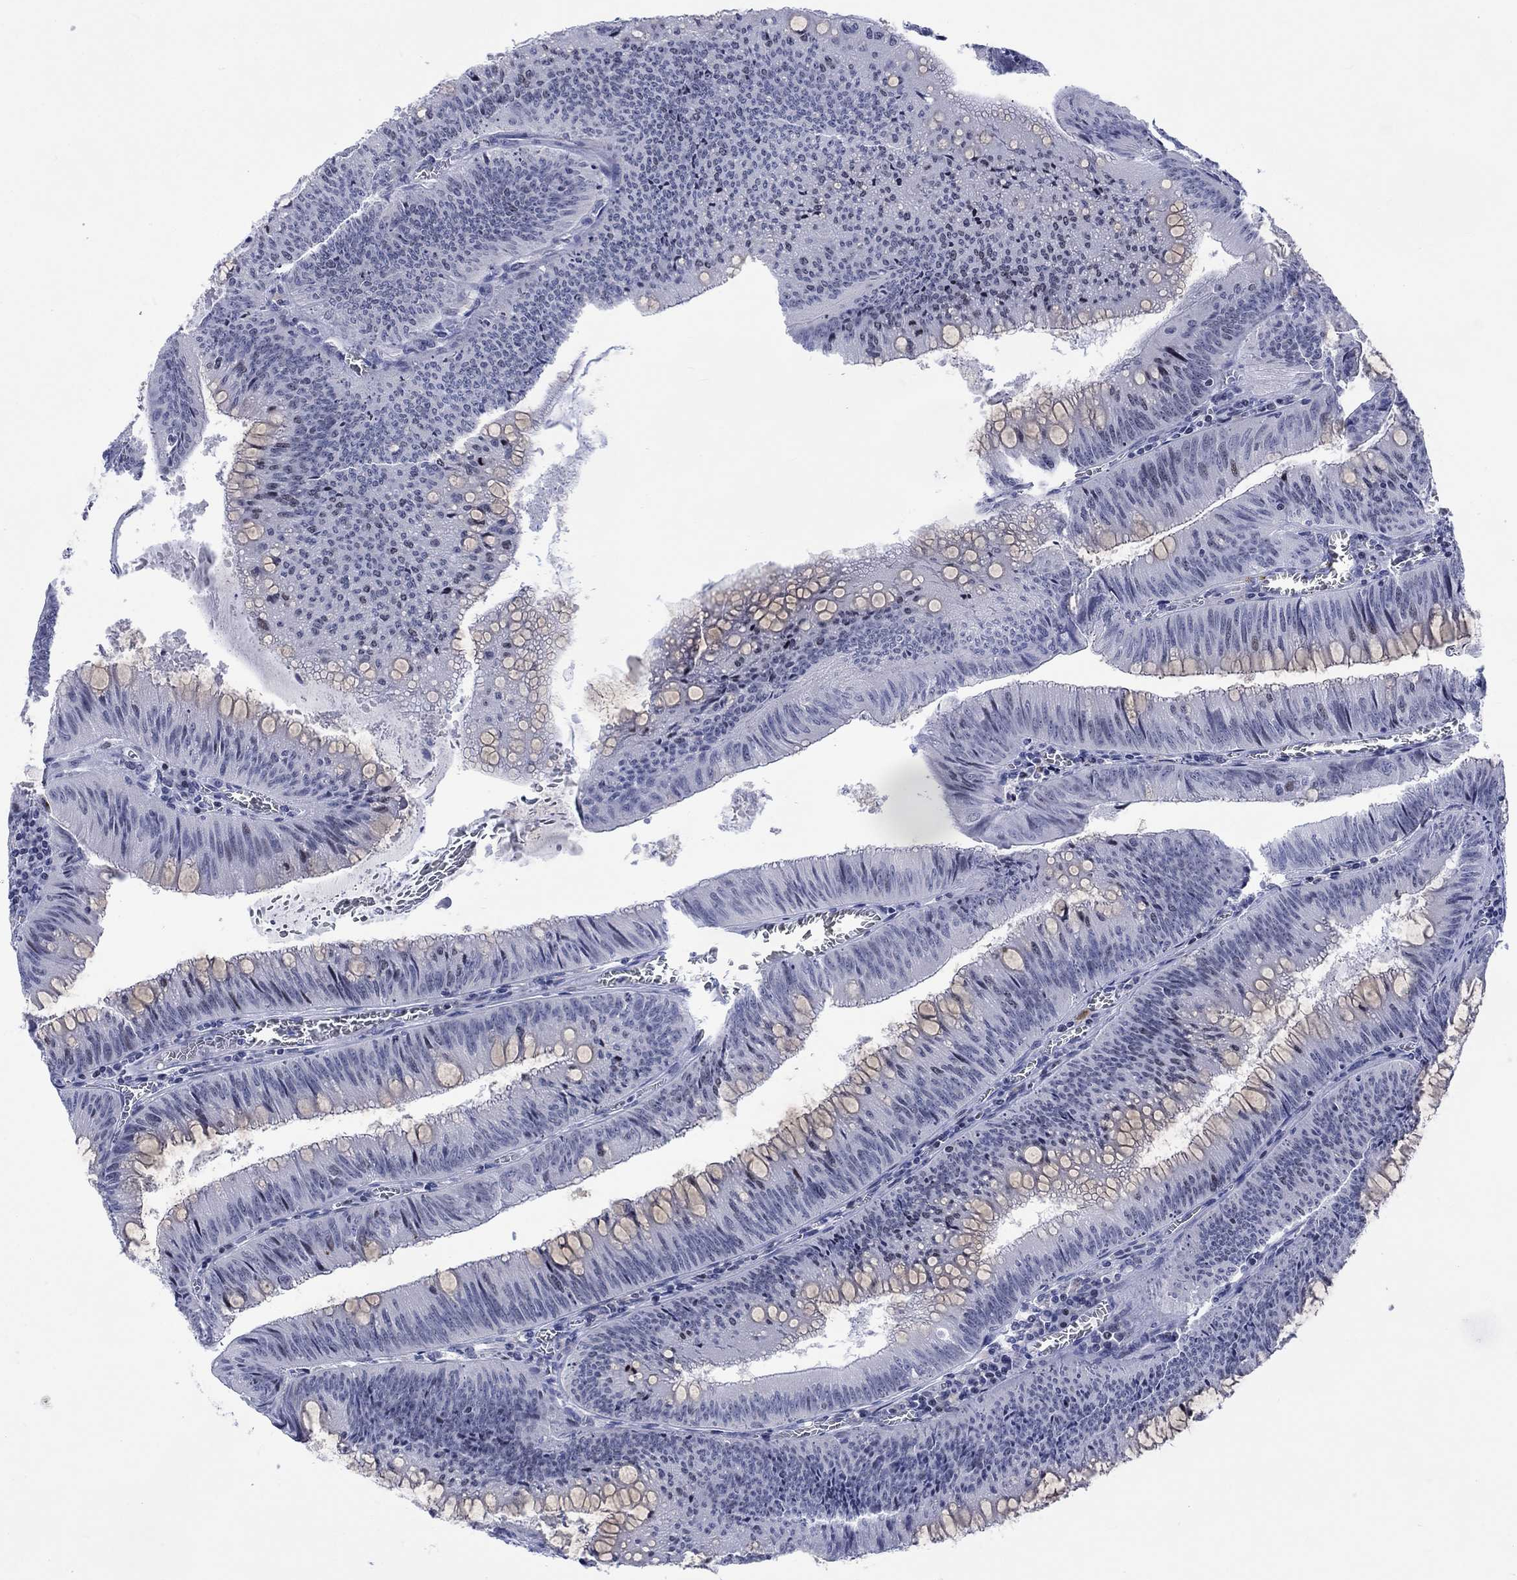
{"staining": {"intensity": "negative", "quantity": "none", "location": "none"}, "tissue": "colorectal cancer", "cell_type": "Tumor cells", "image_type": "cancer", "snomed": [{"axis": "morphology", "description": "Adenocarcinoma, NOS"}, {"axis": "topography", "description": "Rectum"}], "caption": "Tumor cells are negative for protein expression in human colorectal cancer (adenocarcinoma).", "gene": "CDCA2", "patient": {"sex": "female", "age": 72}}